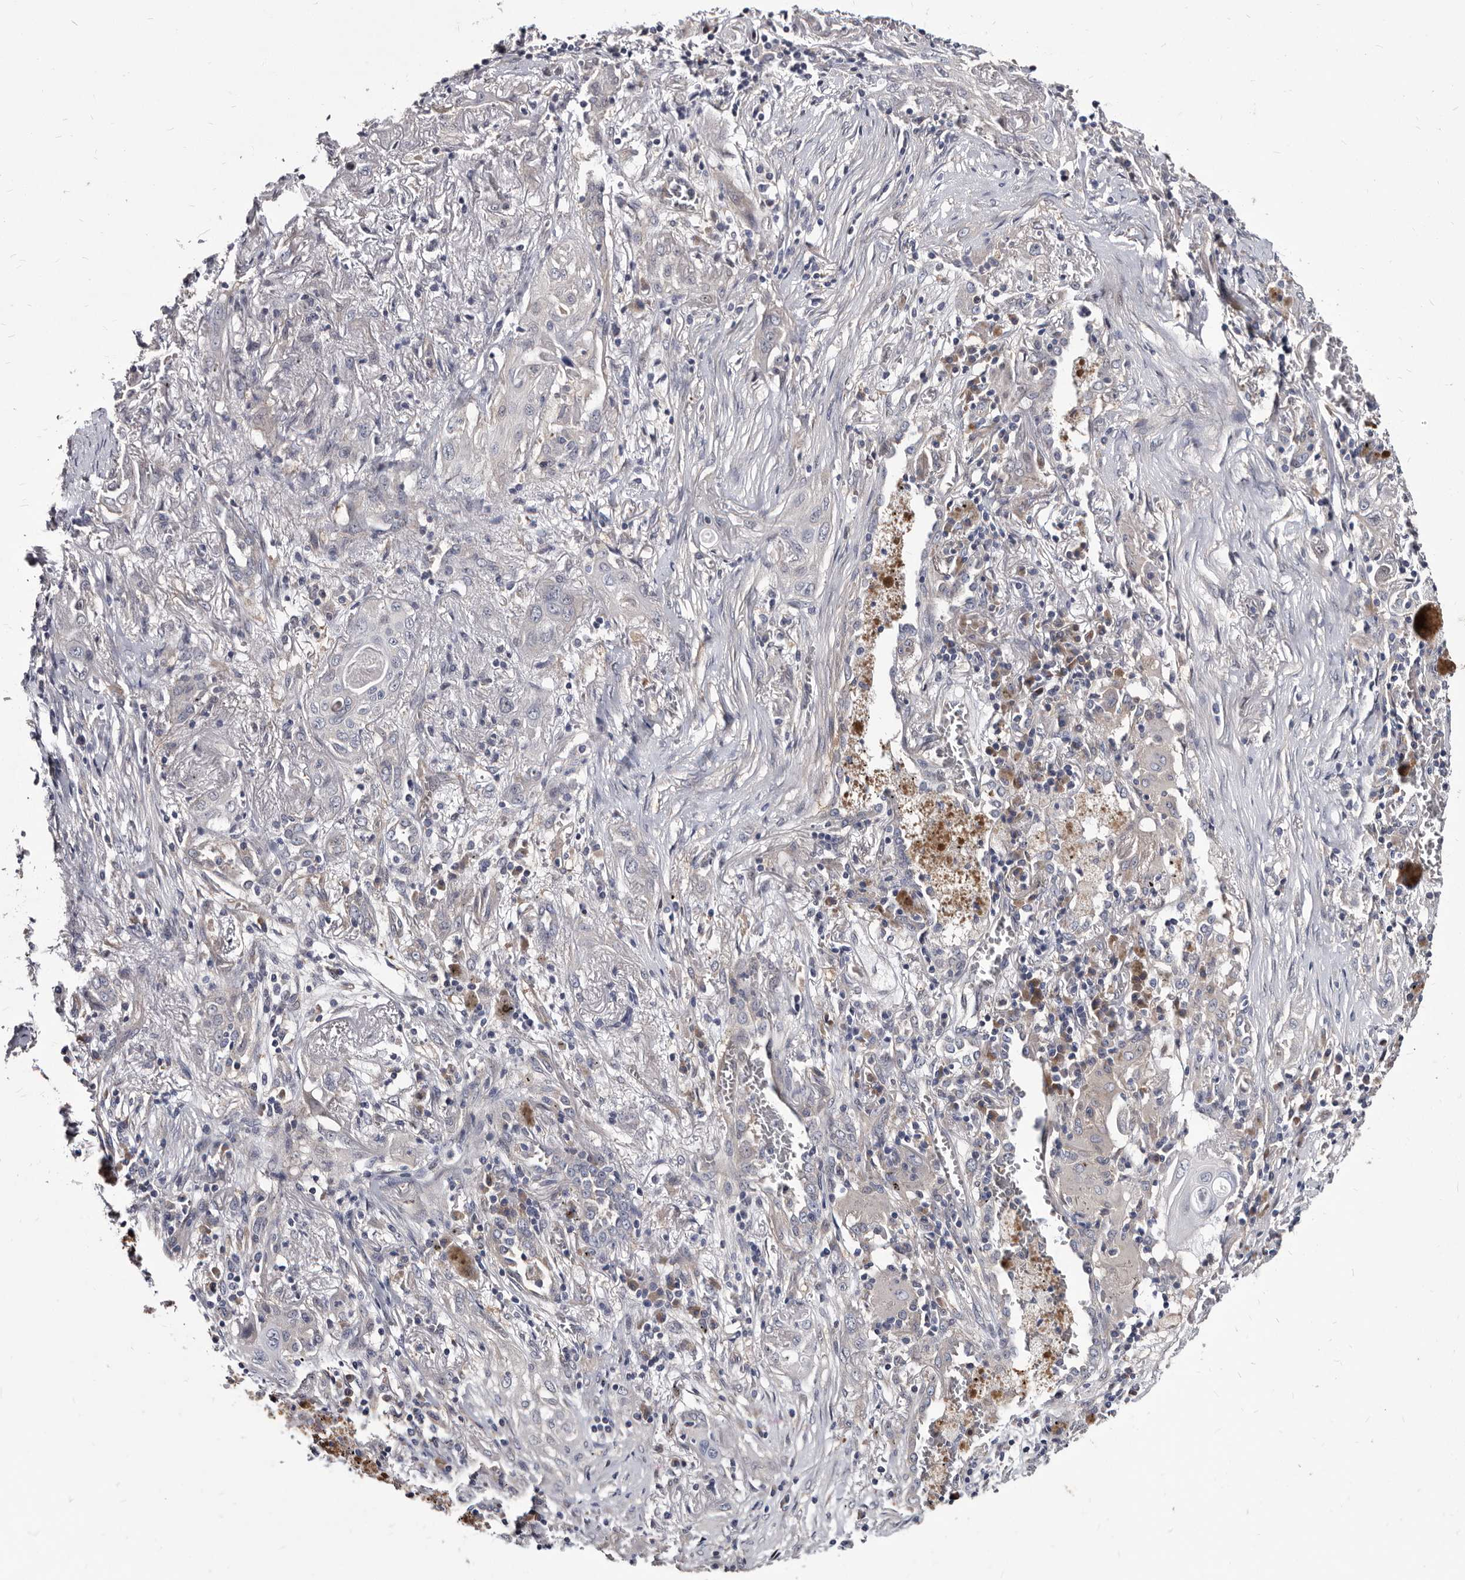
{"staining": {"intensity": "negative", "quantity": "none", "location": "none"}, "tissue": "lung cancer", "cell_type": "Tumor cells", "image_type": "cancer", "snomed": [{"axis": "morphology", "description": "Squamous cell carcinoma, NOS"}, {"axis": "topography", "description": "Lung"}], "caption": "Protein analysis of squamous cell carcinoma (lung) reveals no significant positivity in tumor cells.", "gene": "ABCF2", "patient": {"sex": "female", "age": 47}}